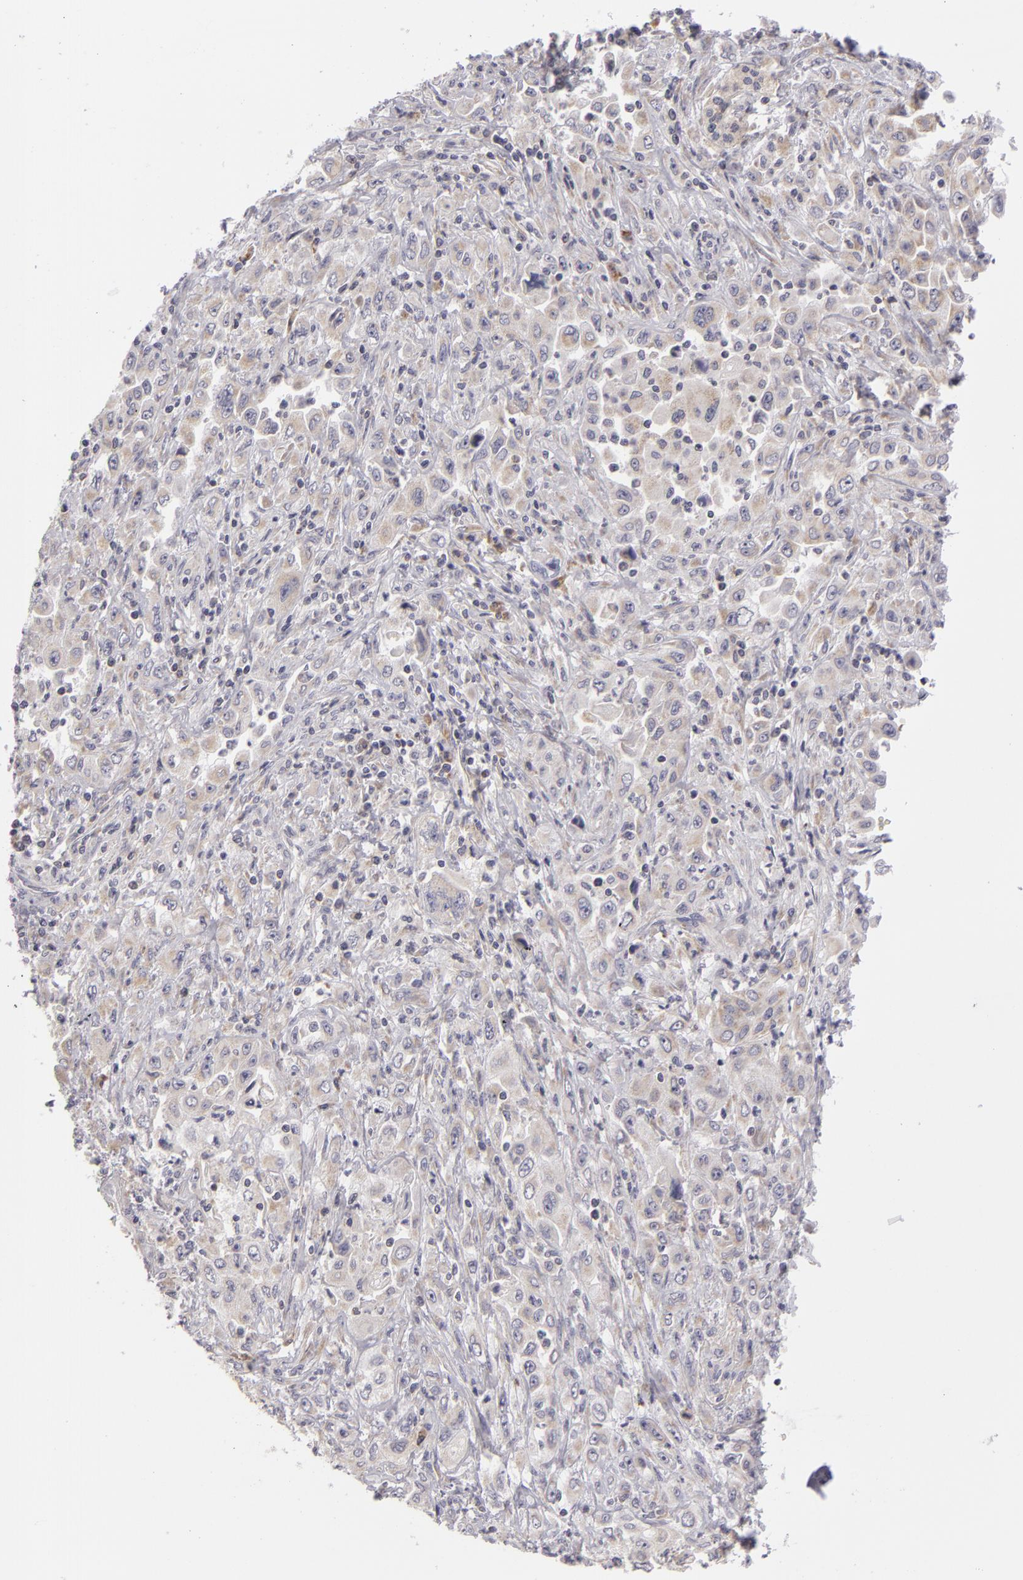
{"staining": {"intensity": "weak", "quantity": "25%-75%", "location": "cytoplasmic/membranous"}, "tissue": "pancreatic cancer", "cell_type": "Tumor cells", "image_type": "cancer", "snomed": [{"axis": "morphology", "description": "Adenocarcinoma, NOS"}, {"axis": "topography", "description": "Pancreas"}], "caption": "Pancreatic cancer (adenocarcinoma) tissue reveals weak cytoplasmic/membranous staining in approximately 25%-75% of tumor cells, visualized by immunohistochemistry.", "gene": "ATP2B3", "patient": {"sex": "male", "age": 70}}